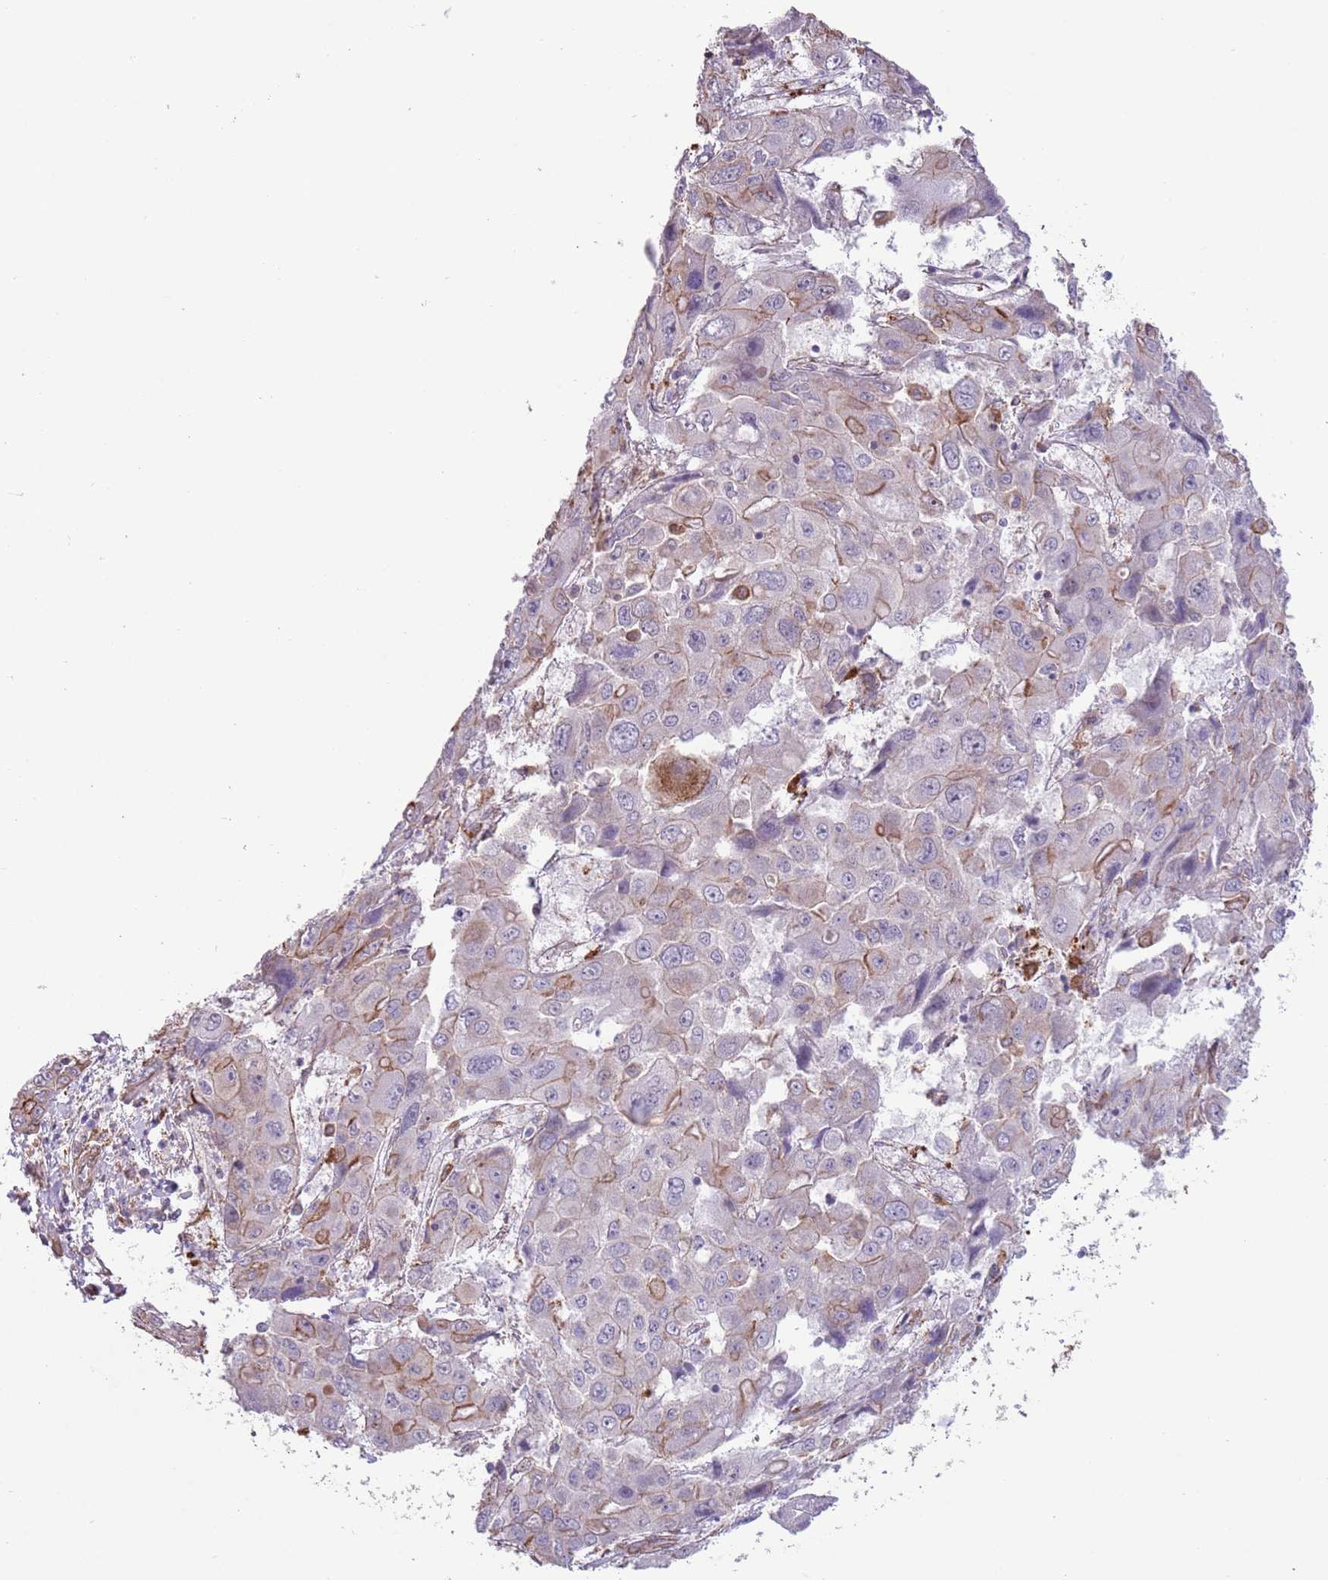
{"staining": {"intensity": "weak", "quantity": "<25%", "location": "cytoplasmic/membranous"}, "tissue": "liver cancer", "cell_type": "Tumor cells", "image_type": "cancer", "snomed": [{"axis": "morphology", "description": "Cholangiocarcinoma"}, {"axis": "topography", "description": "Liver"}], "caption": "DAB (3,3'-diaminobenzidine) immunohistochemical staining of human cholangiocarcinoma (liver) exhibits no significant staining in tumor cells.", "gene": "CREBZF", "patient": {"sex": "male", "age": 67}}